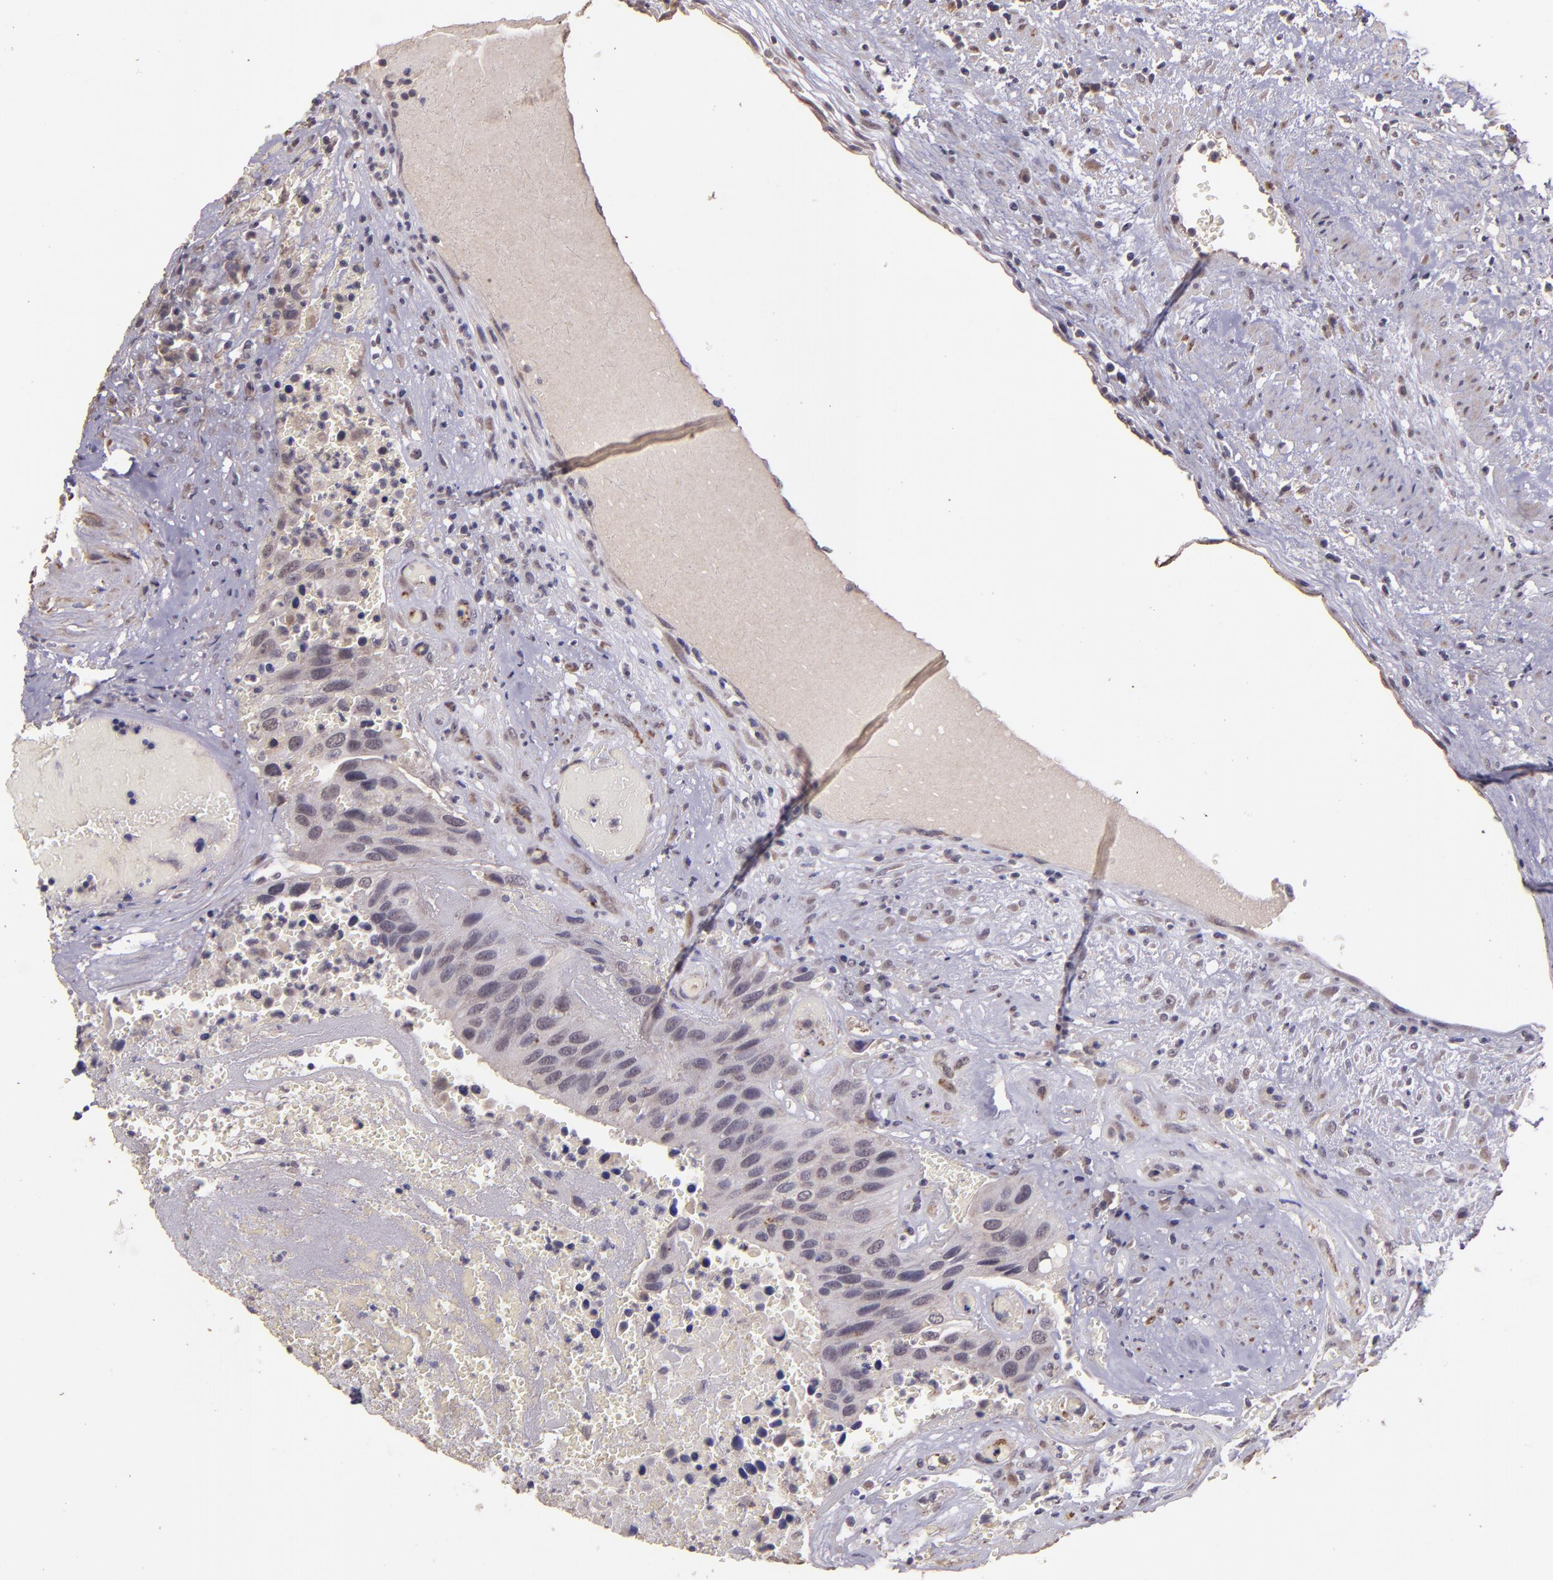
{"staining": {"intensity": "negative", "quantity": "none", "location": "none"}, "tissue": "urothelial cancer", "cell_type": "Tumor cells", "image_type": "cancer", "snomed": [{"axis": "morphology", "description": "Urothelial carcinoma, High grade"}, {"axis": "topography", "description": "Urinary bladder"}], "caption": "Immunohistochemical staining of high-grade urothelial carcinoma shows no significant staining in tumor cells.", "gene": "TAF7L", "patient": {"sex": "male", "age": 66}}